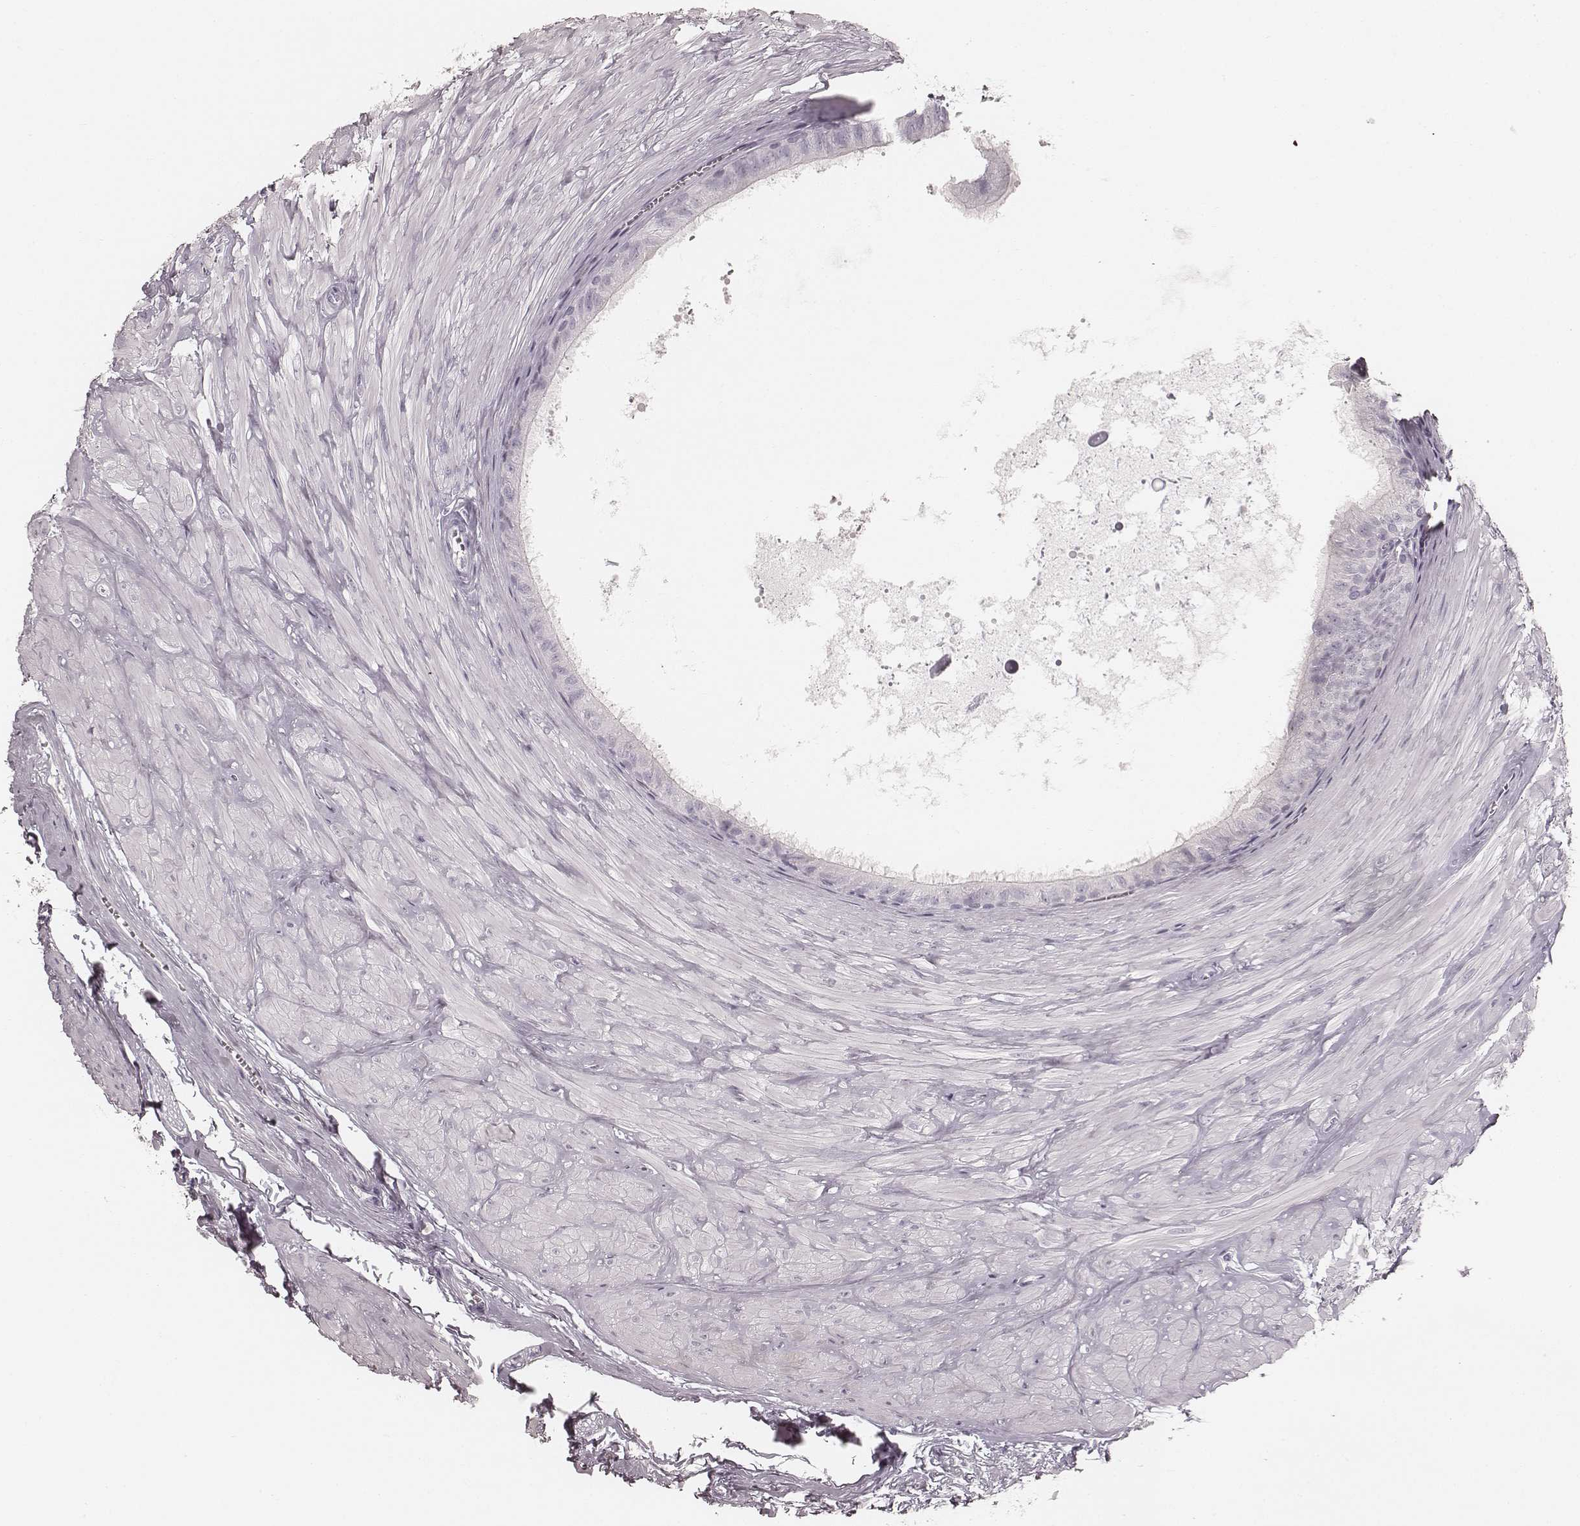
{"staining": {"intensity": "negative", "quantity": "none", "location": "none"}, "tissue": "epididymis", "cell_type": "Glandular cells", "image_type": "normal", "snomed": [{"axis": "morphology", "description": "Normal tissue, NOS"}, {"axis": "topography", "description": "Epididymis"}], "caption": "Immunohistochemical staining of benign epididymis reveals no significant expression in glandular cells.", "gene": "KRT26", "patient": {"sex": "male", "age": 37}}